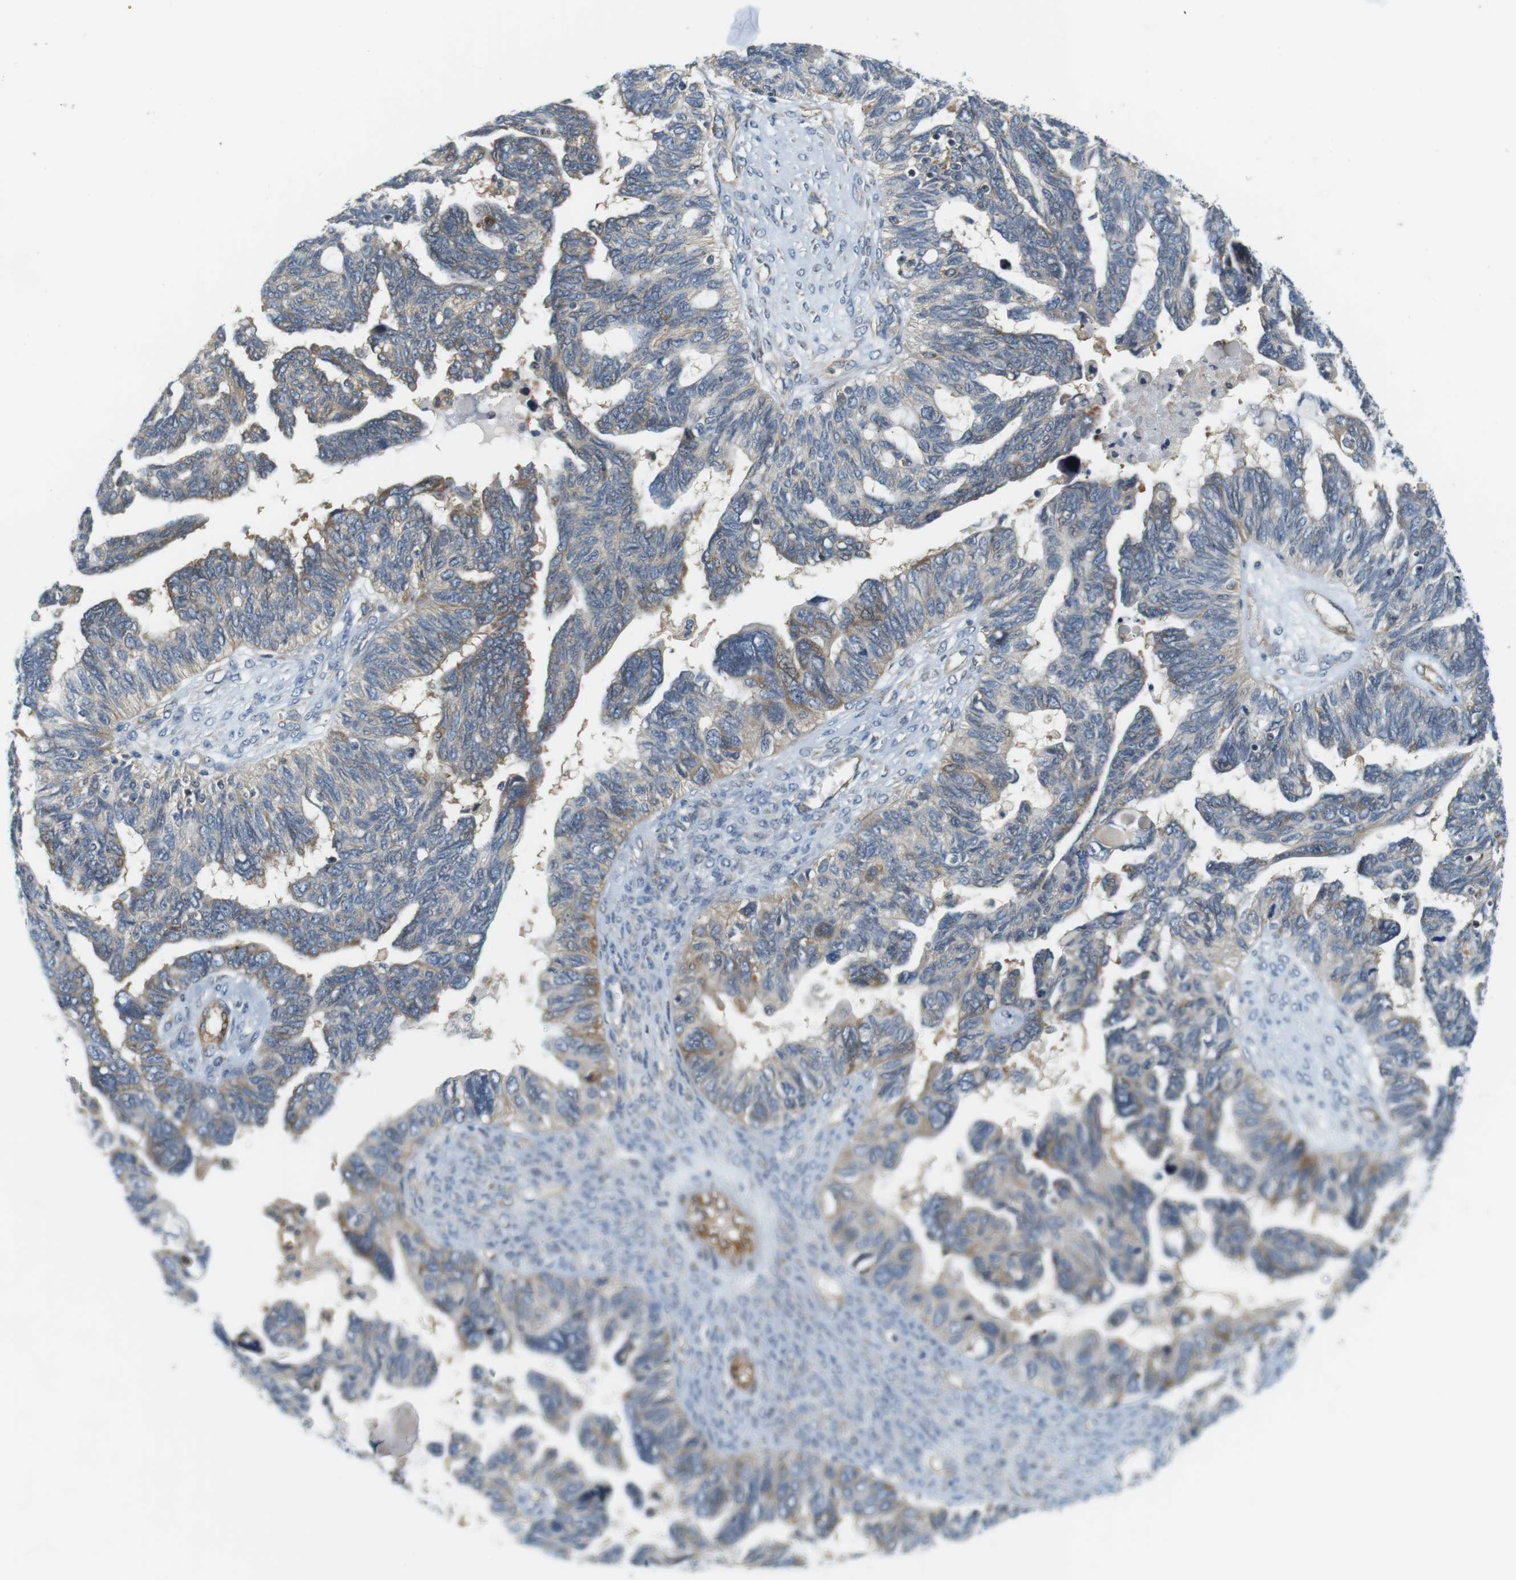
{"staining": {"intensity": "weak", "quantity": "<25%", "location": "cytoplasmic/membranous"}, "tissue": "ovarian cancer", "cell_type": "Tumor cells", "image_type": "cancer", "snomed": [{"axis": "morphology", "description": "Cystadenocarcinoma, serous, NOS"}, {"axis": "topography", "description": "Ovary"}], "caption": "An immunohistochemistry (IHC) image of ovarian cancer is shown. There is no staining in tumor cells of ovarian cancer.", "gene": "SH3GLB1", "patient": {"sex": "female", "age": 79}}